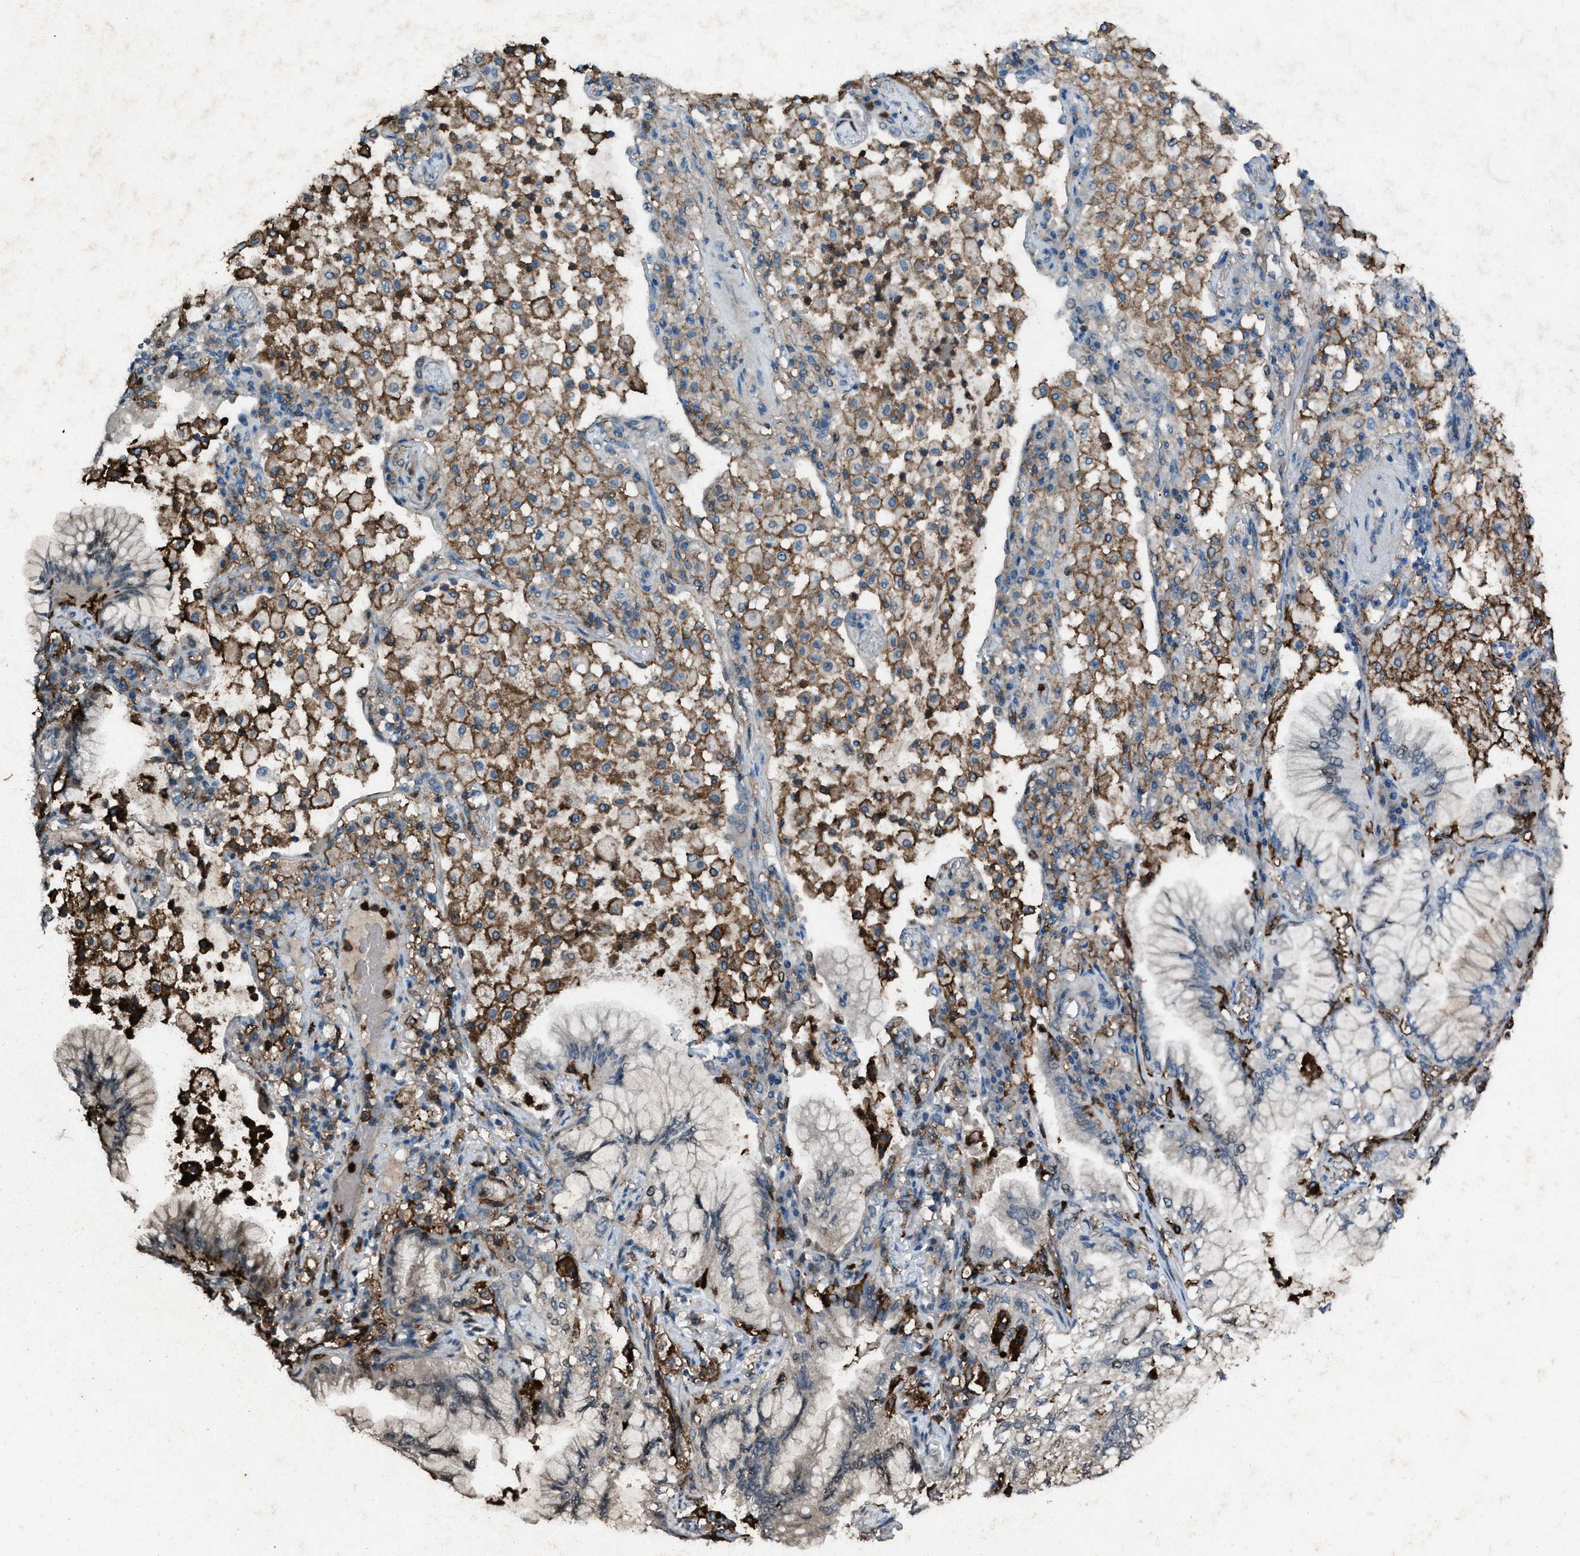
{"staining": {"intensity": "negative", "quantity": "none", "location": "none"}, "tissue": "lung cancer", "cell_type": "Tumor cells", "image_type": "cancer", "snomed": [{"axis": "morphology", "description": "Adenocarcinoma, NOS"}, {"axis": "topography", "description": "Lung"}], "caption": "DAB (3,3'-diaminobenzidine) immunohistochemical staining of human lung cancer (adenocarcinoma) demonstrates no significant staining in tumor cells.", "gene": "FCER1G", "patient": {"sex": "female", "age": 70}}